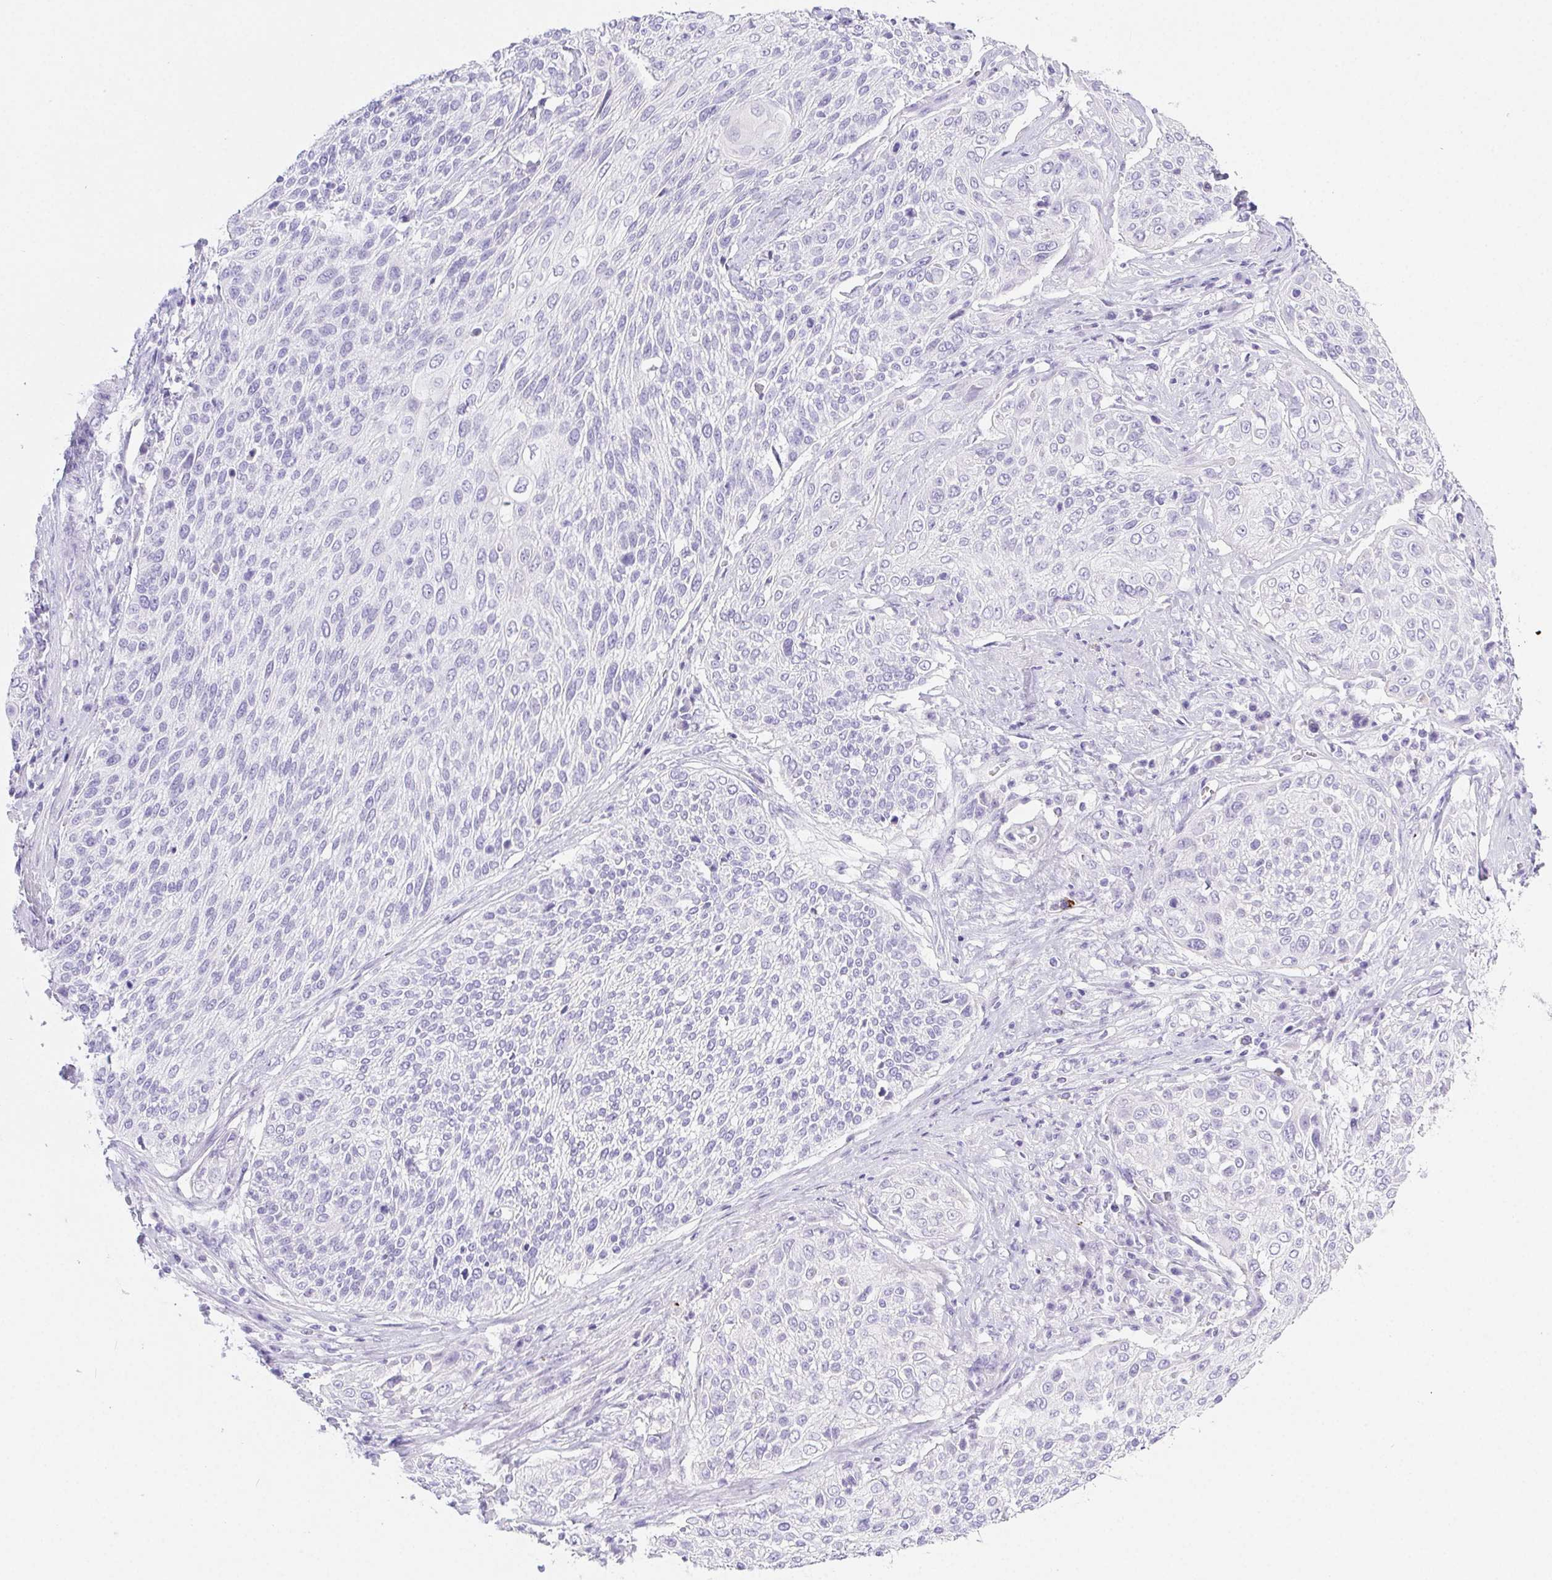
{"staining": {"intensity": "negative", "quantity": "none", "location": "none"}, "tissue": "cervical cancer", "cell_type": "Tumor cells", "image_type": "cancer", "snomed": [{"axis": "morphology", "description": "Squamous cell carcinoma, NOS"}, {"axis": "topography", "description": "Cervix"}], "caption": "Immunohistochemistry image of neoplastic tissue: cervical cancer (squamous cell carcinoma) stained with DAB reveals no significant protein positivity in tumor cells.", "gene": "PNLIP", "patient": {"sex": "female", "age": 31}}